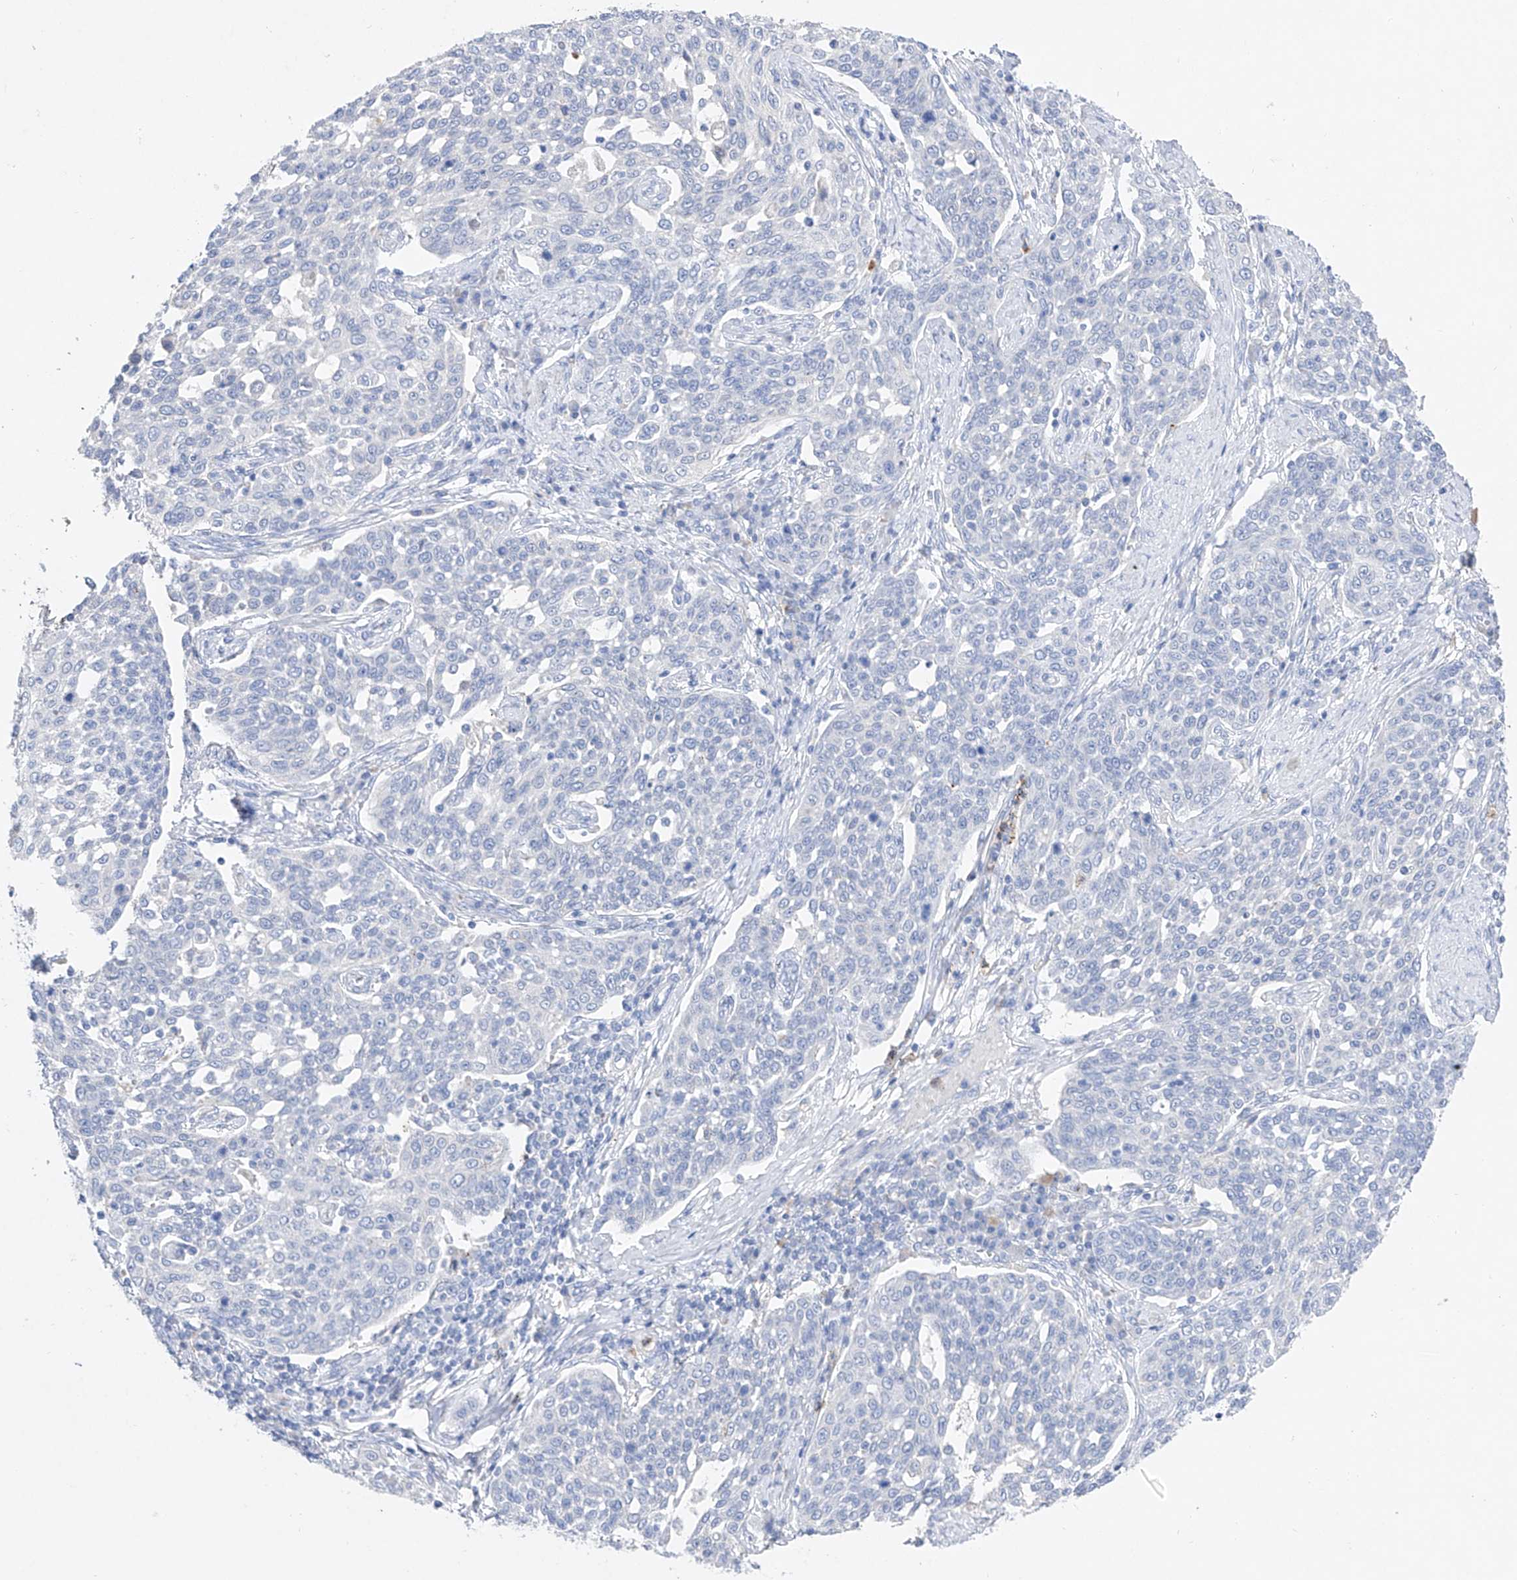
{"staining": {"intensity": "negative", "quantity": "none", "location": "none"}, "tissue": "cervical cancer", "cell_type": "Tumor cells", "image_type": "cancer", "snomed": [{"axis": "morphology", "description": "Squamous cell carcinoma, NOS"}, {"axis": "topography", "description": "Cervix"}], "caption": "Histopathology image shows no significant protein staining in tumor cells of cervical cancer (squamous cell carcinoma). Brightfield microscopy of immunohistochemistry stained with DAB (3,3'-diaminobenzidine) (brown) and hematoxylin (blue), captured at high magnification.", "gene": "TM7SF2", "patient": {"sex": "female", "age": 34}}